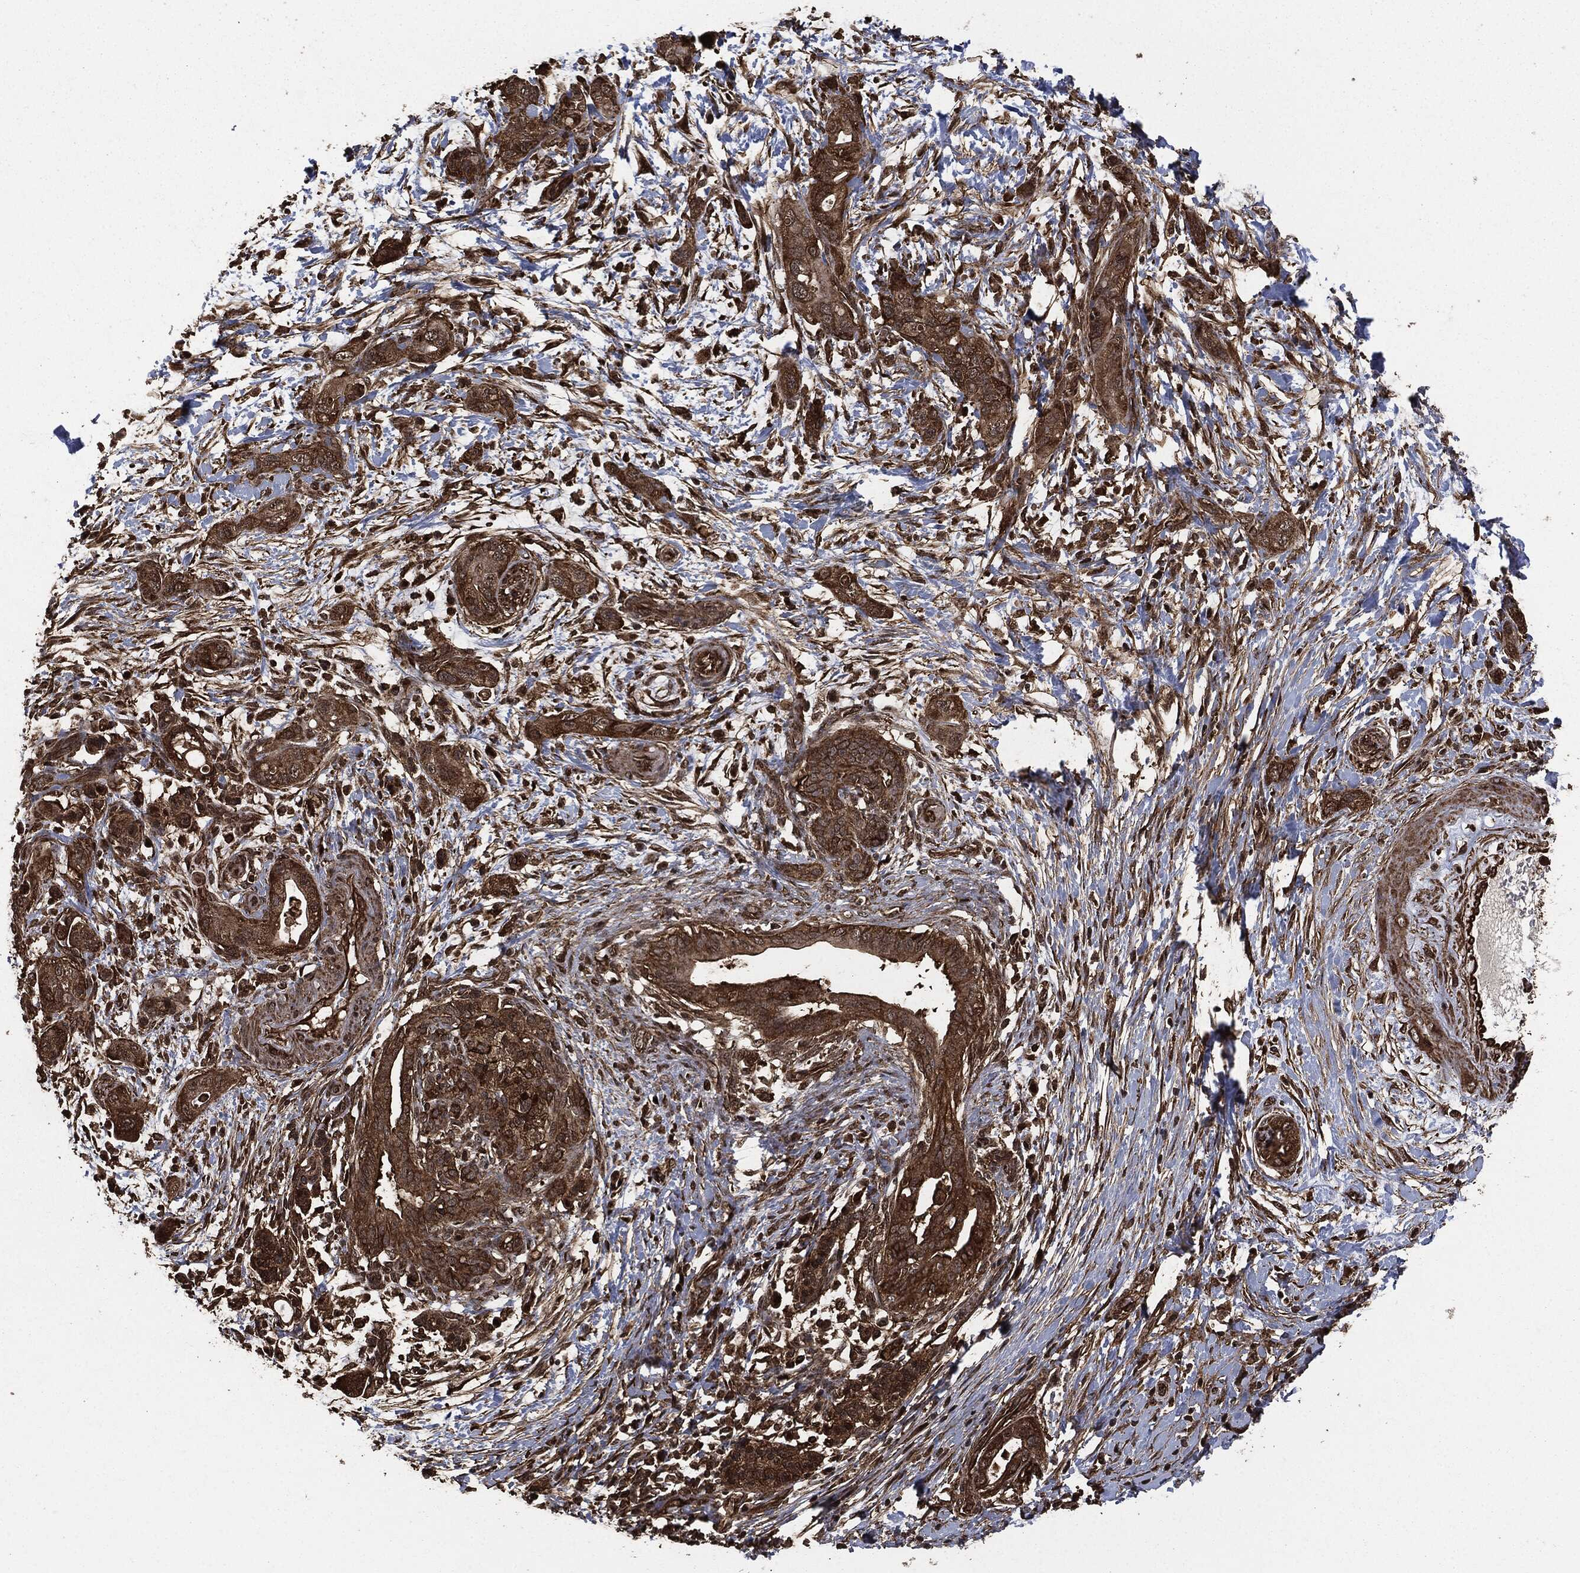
{"staining": {"intensity": "strong", "quantity": ">75%", "location": "cytoplasmic/membranous"}, "tissue": "pancreatic cancer", "cell_type": "Tumor cells", "image_type": "cancer", "snomed": [{"axis": "morphology", "description": "Adenocarcinoma, NOS"}, {"axis": "topography", "description": "Pancreas"}], "caption": "There is high levels of strong cytoplasmic/membranous staining in tumor cells of pancreatic adenocarcinoma, as demonstrated by immunohistochemical staining (brown color).", "gene": "HRAS", "patient": {"sex": "male", "age": 44}}